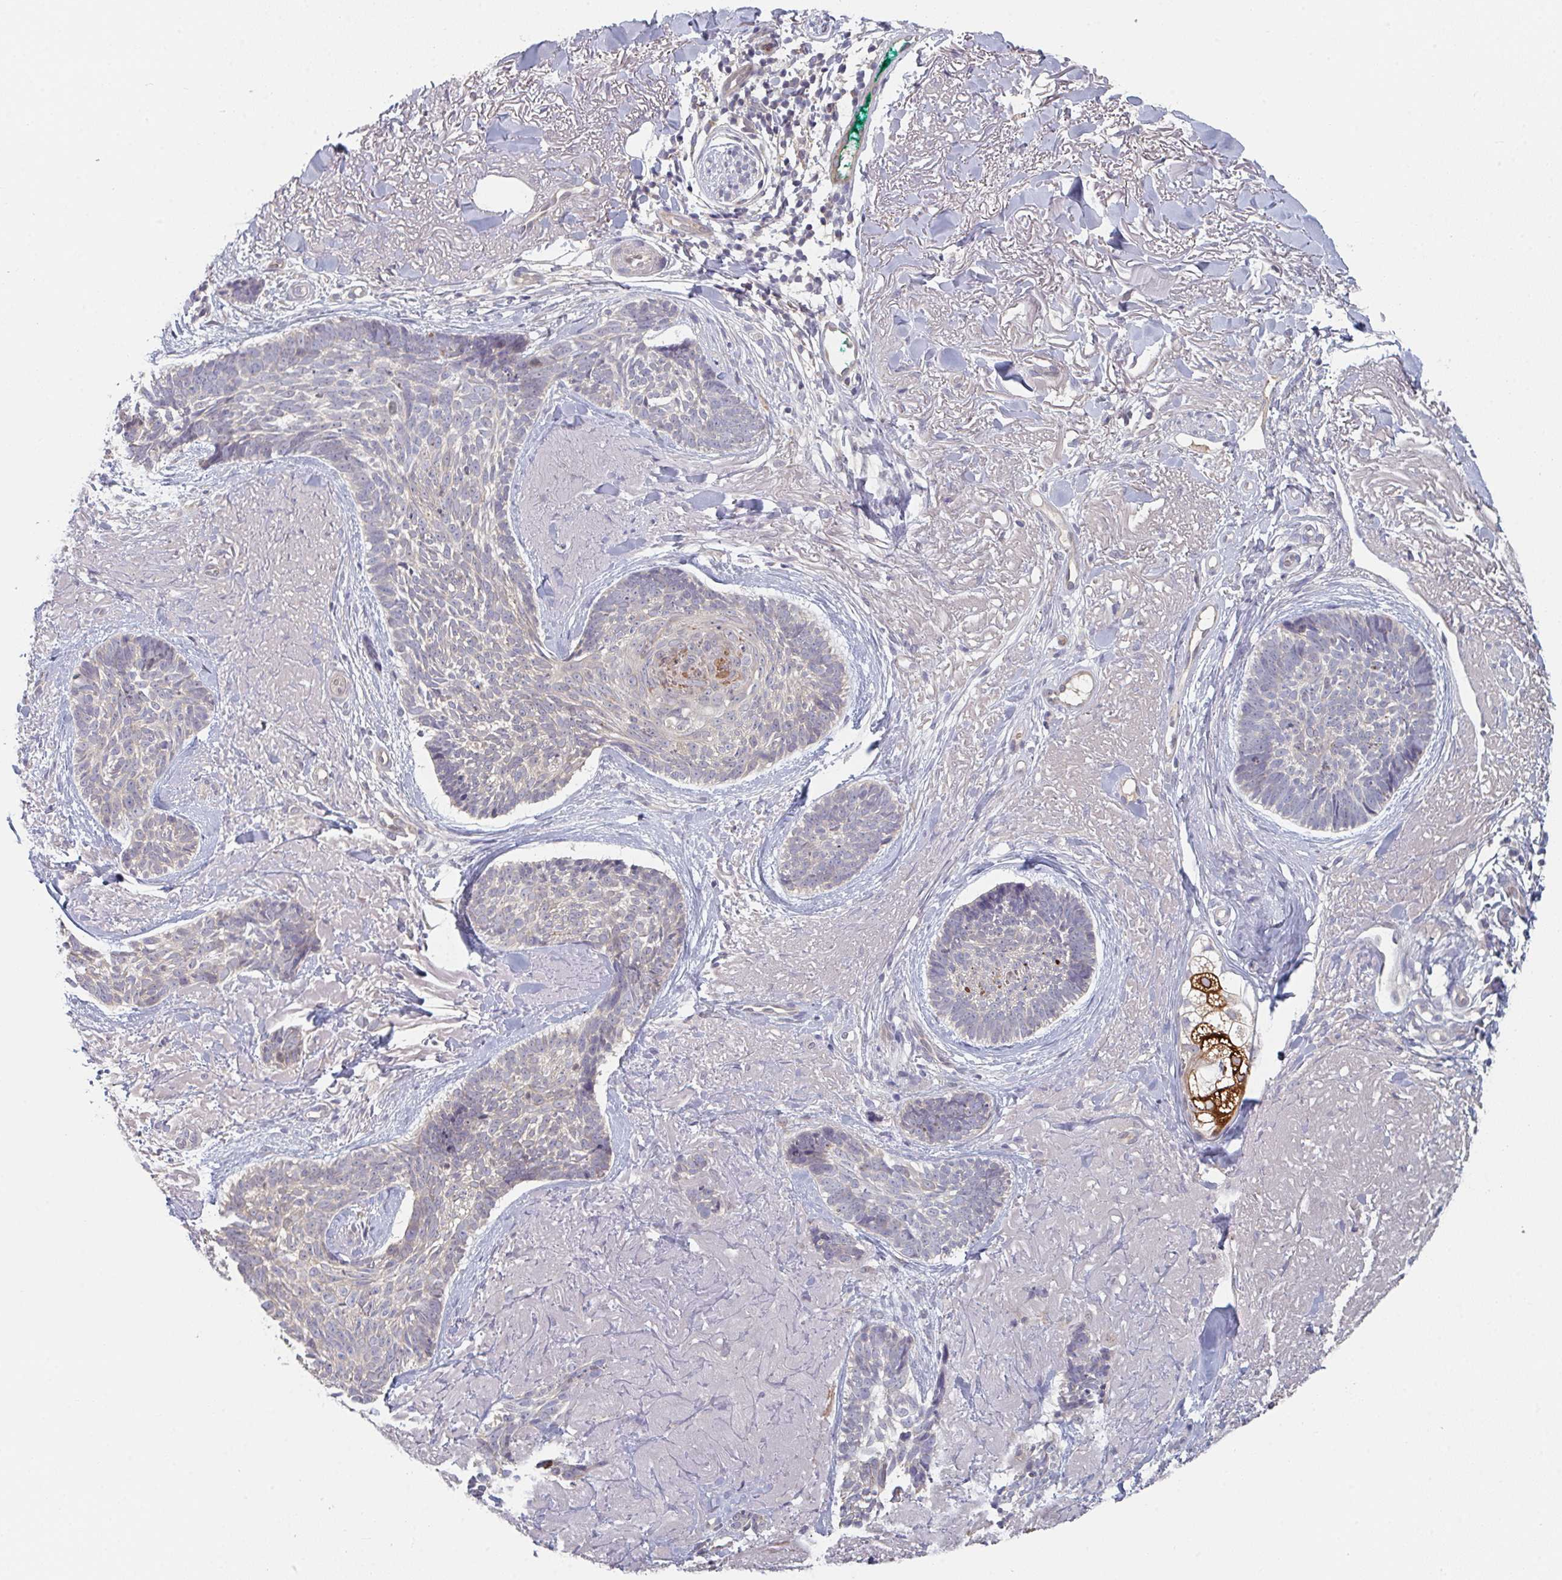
{"staining": {"intensity": "negative", "quantity": "none", "location": "none"}, "tissue": "skin cancer", "cell_type": "Tumor cells", "image_type": "cancer", "snomed": [{"axis": "morphology", "description": "Basal cell carcinoma"}, {"axis": "topography", "description": "Skin"}, {"axis": "topography", "description": "Skin of face"}, {"axis": "topography", "description": "Skin of nose"}], "caption": "Skin basal cell carcinoma was stained to show a protein in brown. There is no significant staining in tumor cells.", "gene": "ELOVL1", "patient": {"sex": "female", "age": 86}}